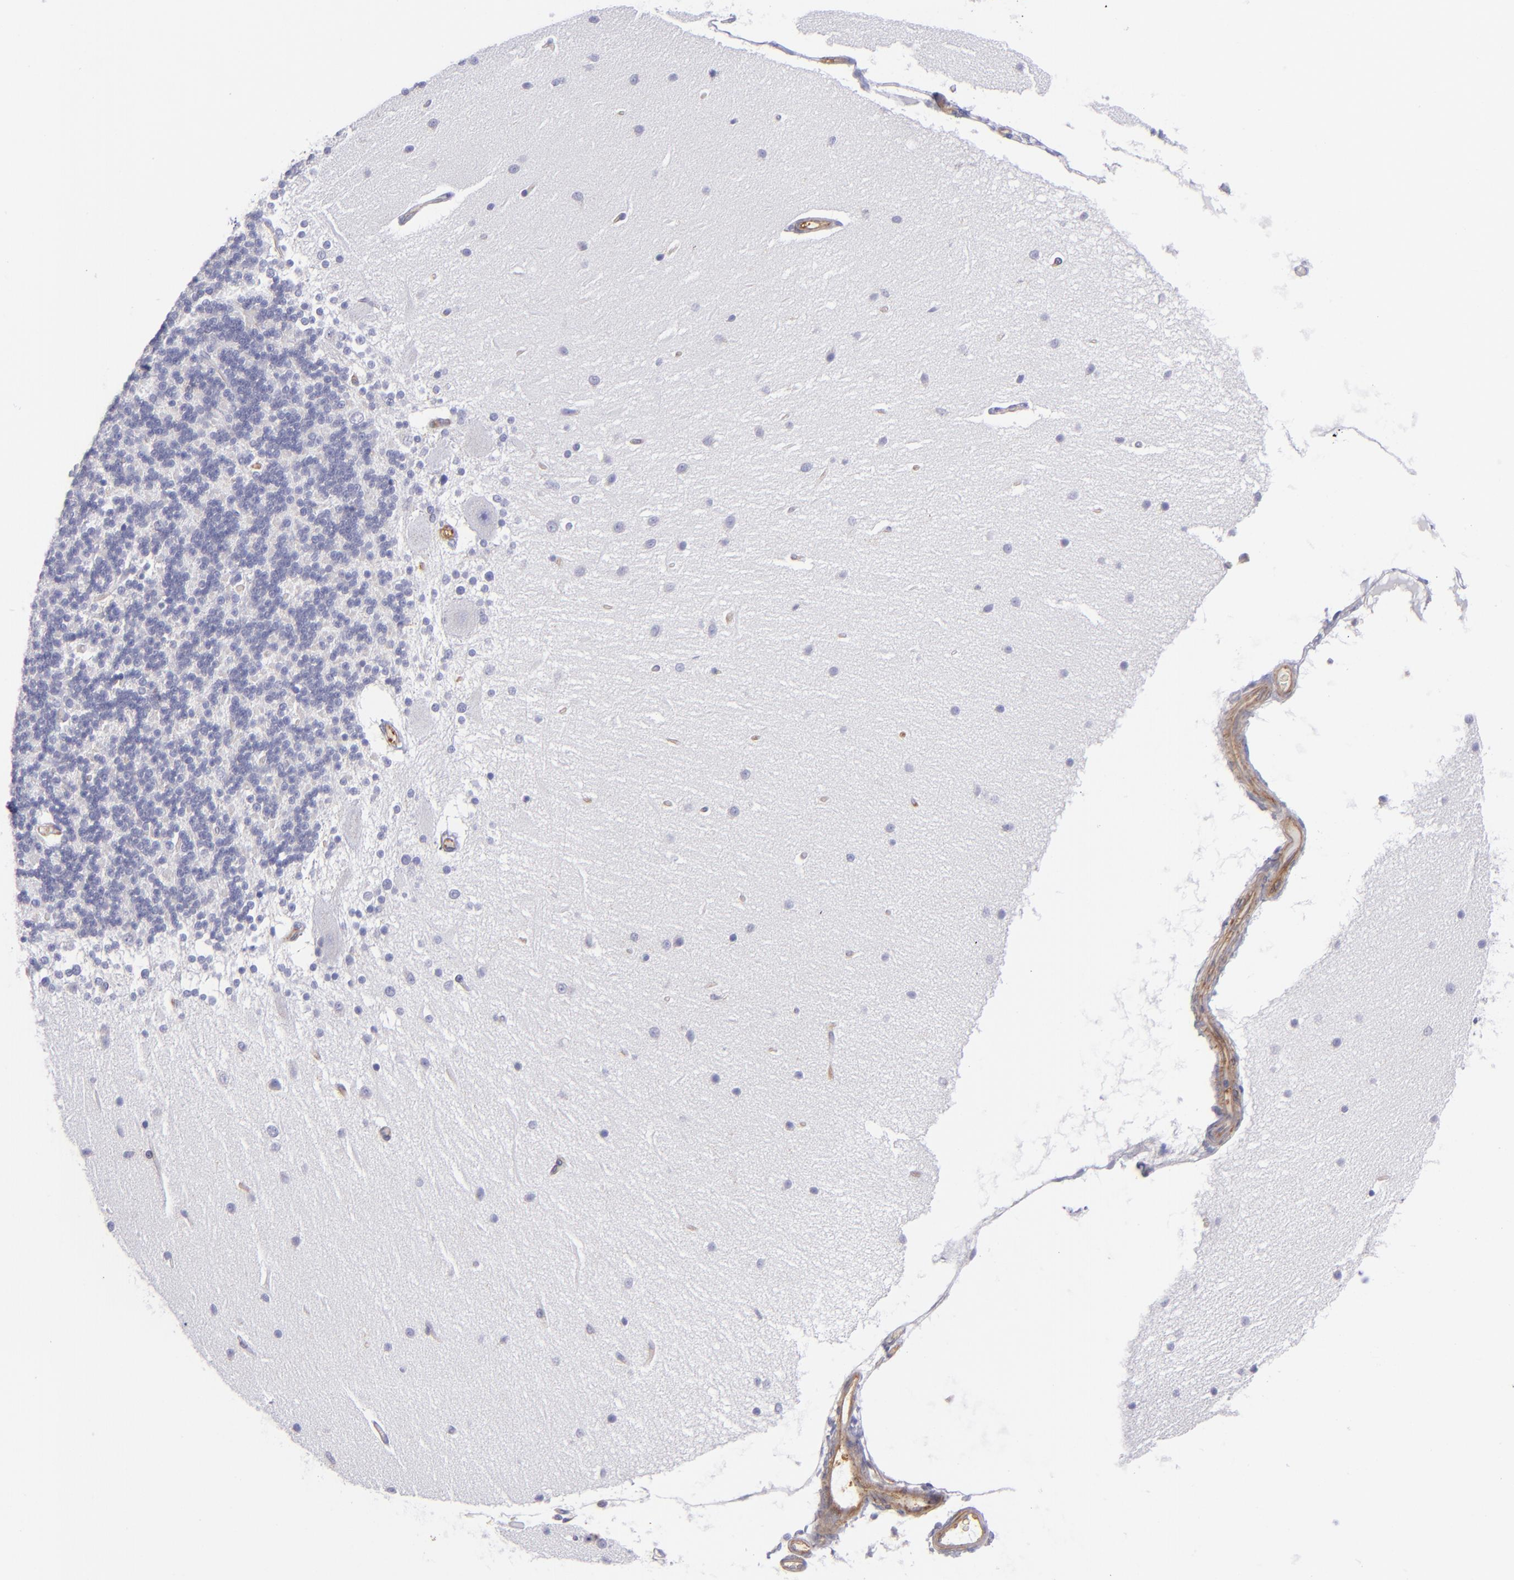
{"staining": {"intensity": "negative", "quantity": "none", "location": "none"}, "tissue": "cerebellum", "cell_type": "Cells in granular layer", "image_type": "normal", "snomed": [{"axis": "morphology", "description": "Normal tissue, NOS"}, {"axis": "topography", "description": "Cerebellum"}], "caption": "IHC micrograph of unremarkable cerebellum: cerebellum stained with DAB exhibits no significant protein expression in cells in granular layer. The staining was performed using DAB (3,3'-diaminobenzidine) to visualize the protein expression in brown, while the nuclei were stained in blue with hematoxylin (Magnification: 20x).", "gene": "ENTPD1", "patient": {"sex": "female", "age": 54}}